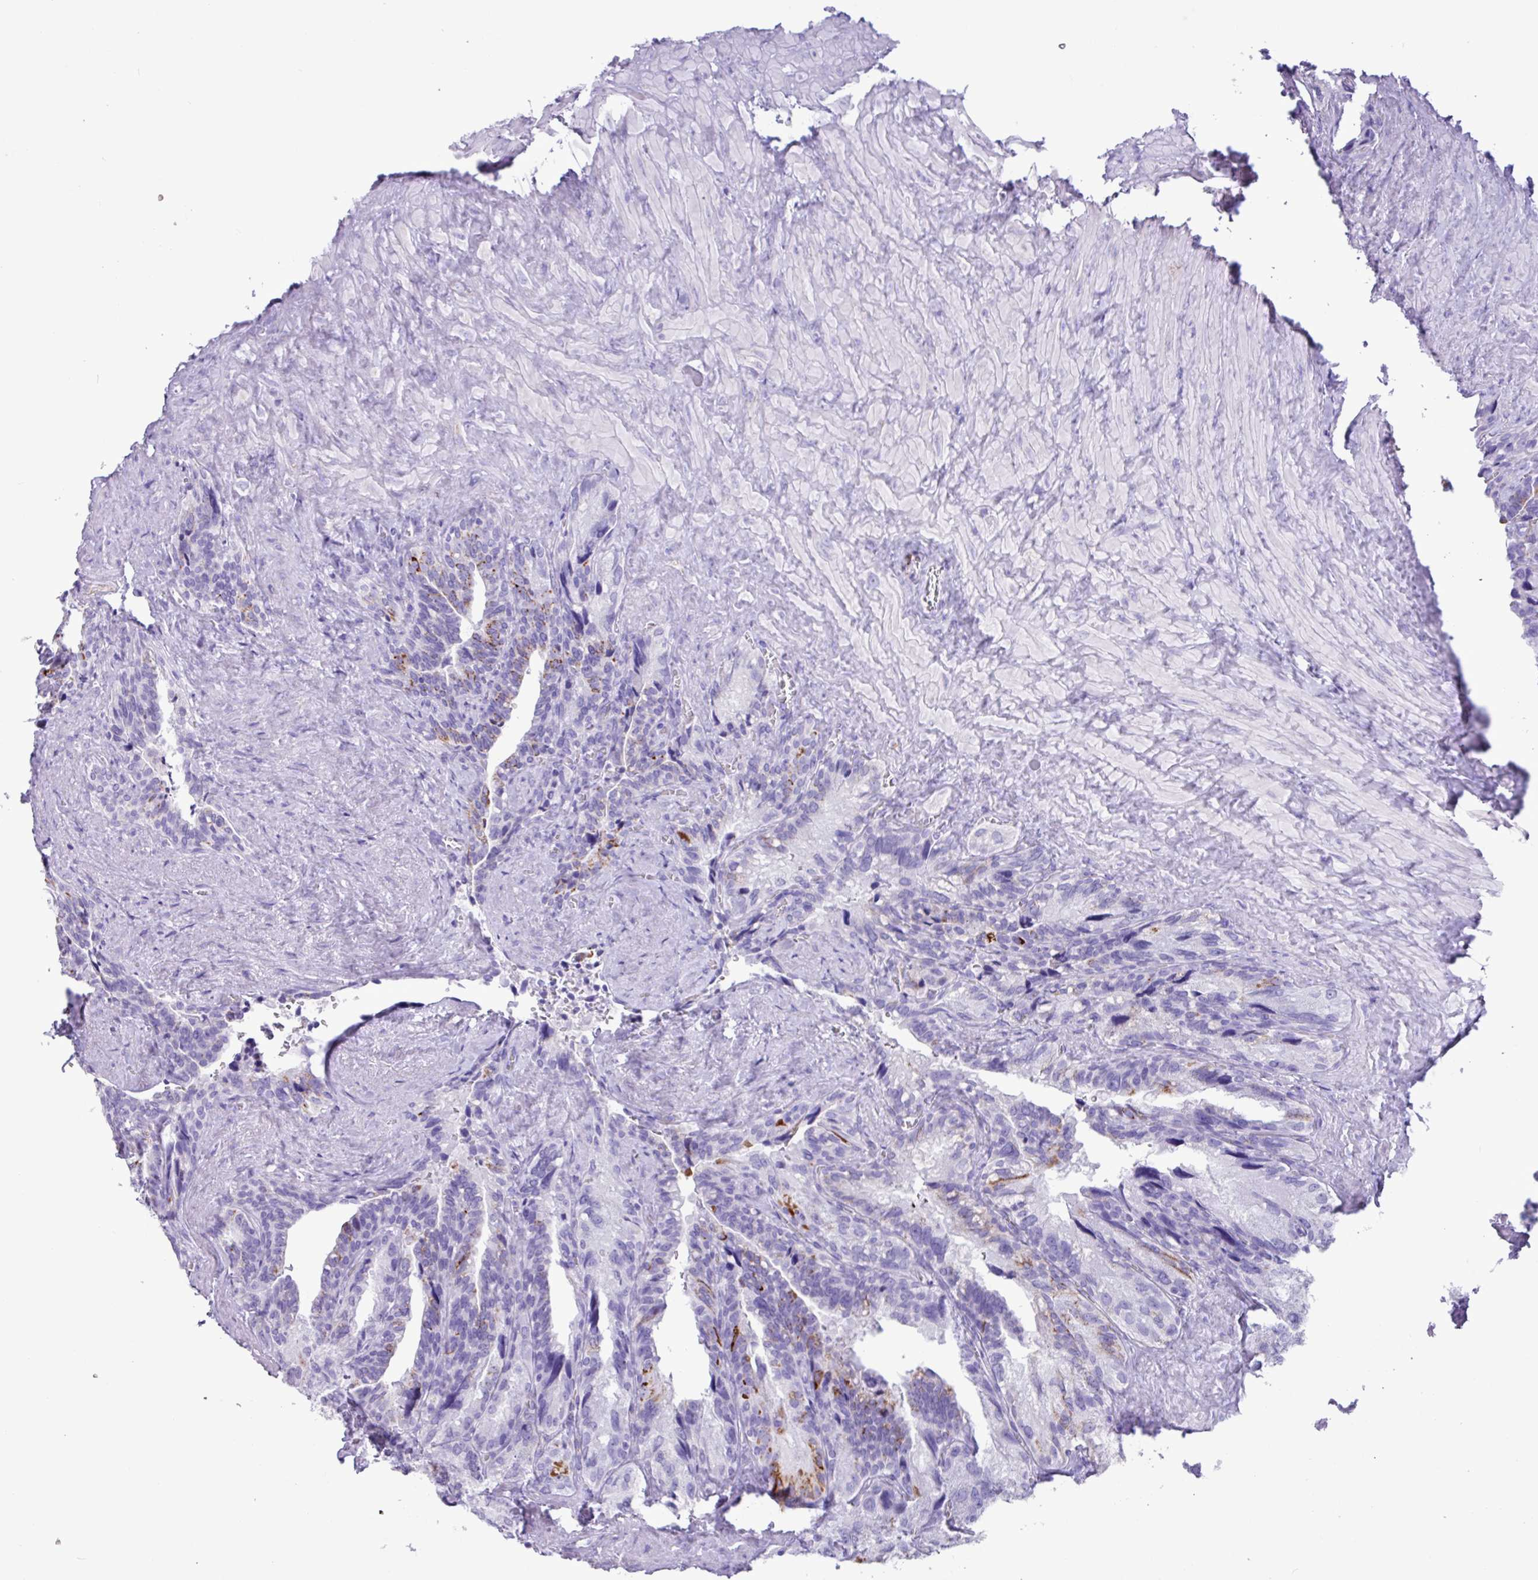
{"staining": {"intensity": "strong", "quantity": "<25%", "location": "cytoplasmic/membranous"}, "tissue": "seminal vesicle", "cell_type": "Glandular cells", "image_type": "normal", "snomed": [{"axis": "morphology", "description": "Normal tissue, NOS"}, {"axis": "topography", "description": "Seminal veicle"}], "caption": "Seminal vesicle stained for a protein (brown) reveals strong cytoplasmic/membranous positive staining in approximately <25% of glandular cells.", "gene": "CKMT2", "patient": {"sex": "male", "age": 68}}